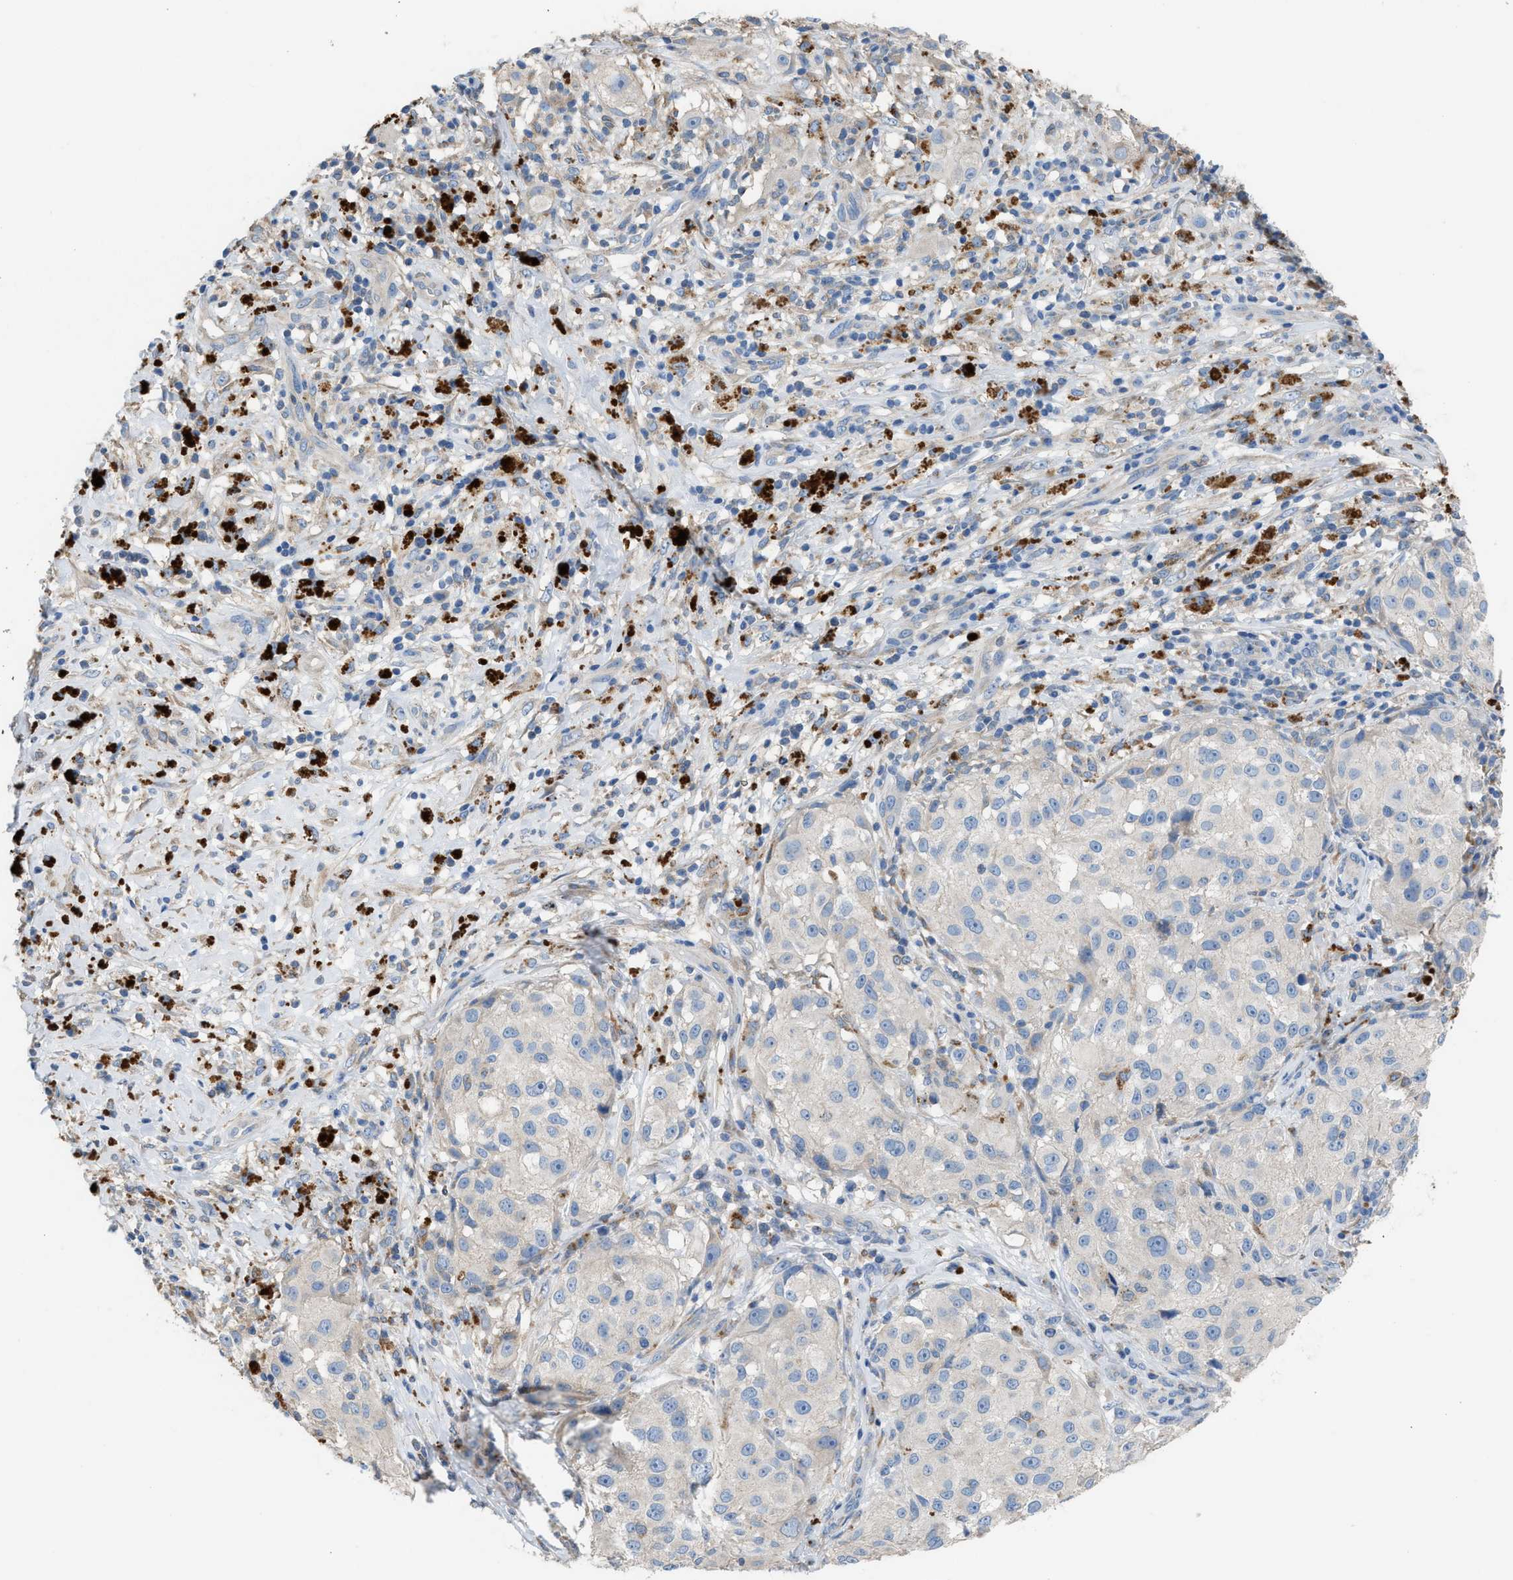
{"staining": {"intensity": "negative", "quantity": "none", "location": "none"}, "tissue": "melanoma", "cell_type": "Tumor cells", "image_type": "cancer", "snomed": [{"axis": "morphology", "description": "Necrosis, NOS"}, {"axis": "morphology", "description": "Malignant melanoma, NOS"}, {"axis": "topography", "description": "Skin"}], "caption": "This image is of malignant melanoma stained with IHC to label a protein in brown with the nuclei are counter-stained blue. There is no positivity in tumor cells. Brightfield microscopy of IHC stained with DAB (3,3'-diaminobenzidine) (brown) and hematoxylin (blue), captured at high magnification.", "gene": "AOAH", "patient": {"sex": "female", "age": 87}}